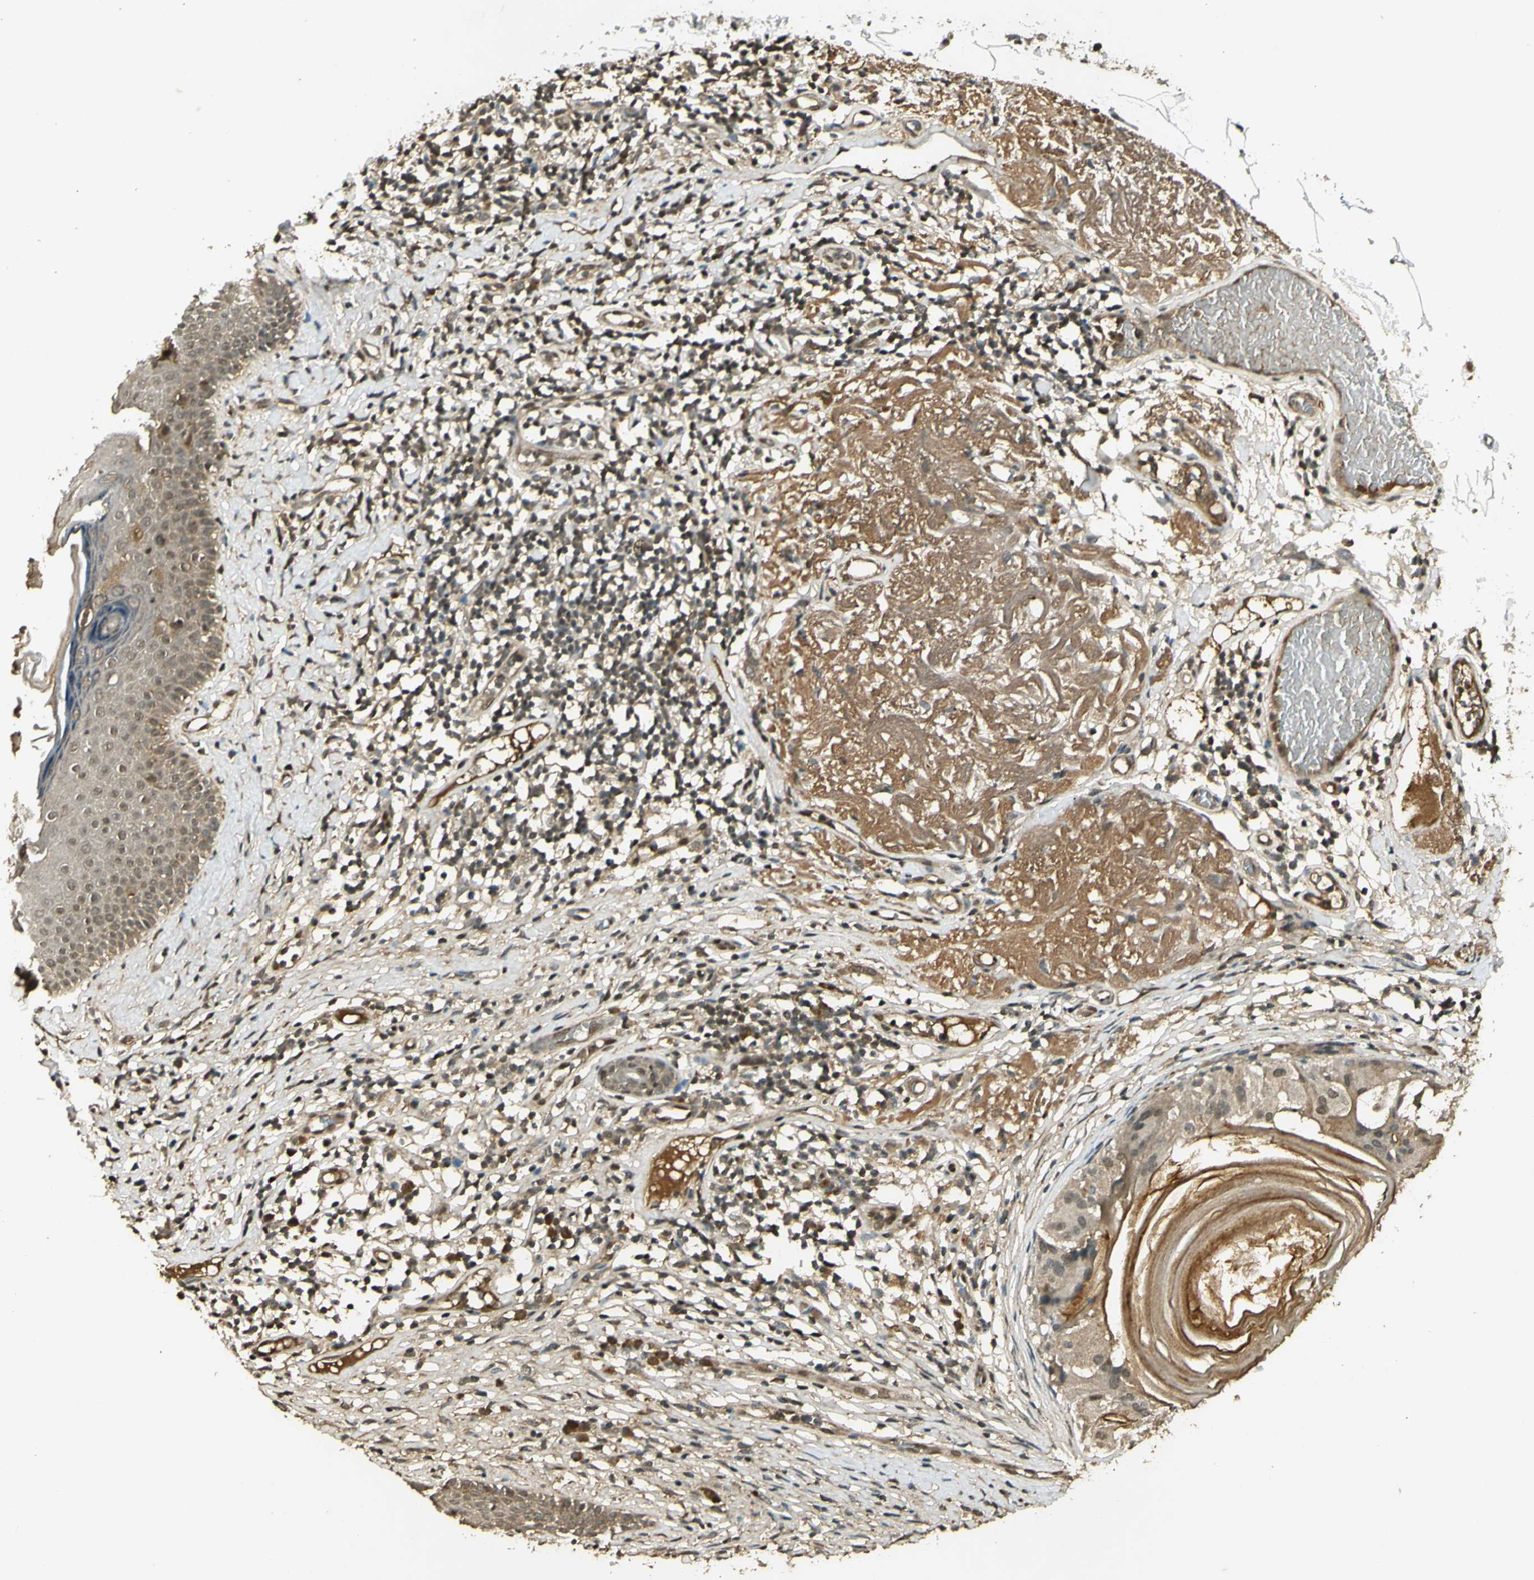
{"staining": {"intensity": "weak", "quantity": ">75%", "location": "nuclear"}, "tissue": "skin cancer", "cell_type": "Tumor cells", "image_type": "cancer", "snomed": [{"axis": "morphology", "description": "Basal cell carcinoma"}, {"axis": "topography", "description": "Skin"}], "caption": "A histopathology image showing weak nuclear positivity in approximately >75% of tumor cells in basal cell carcinoma (skin), as visualized by brown immunohistochemical staining.", "gene": "GMEB2", "patient": {"sex": "female", "age": 84}}